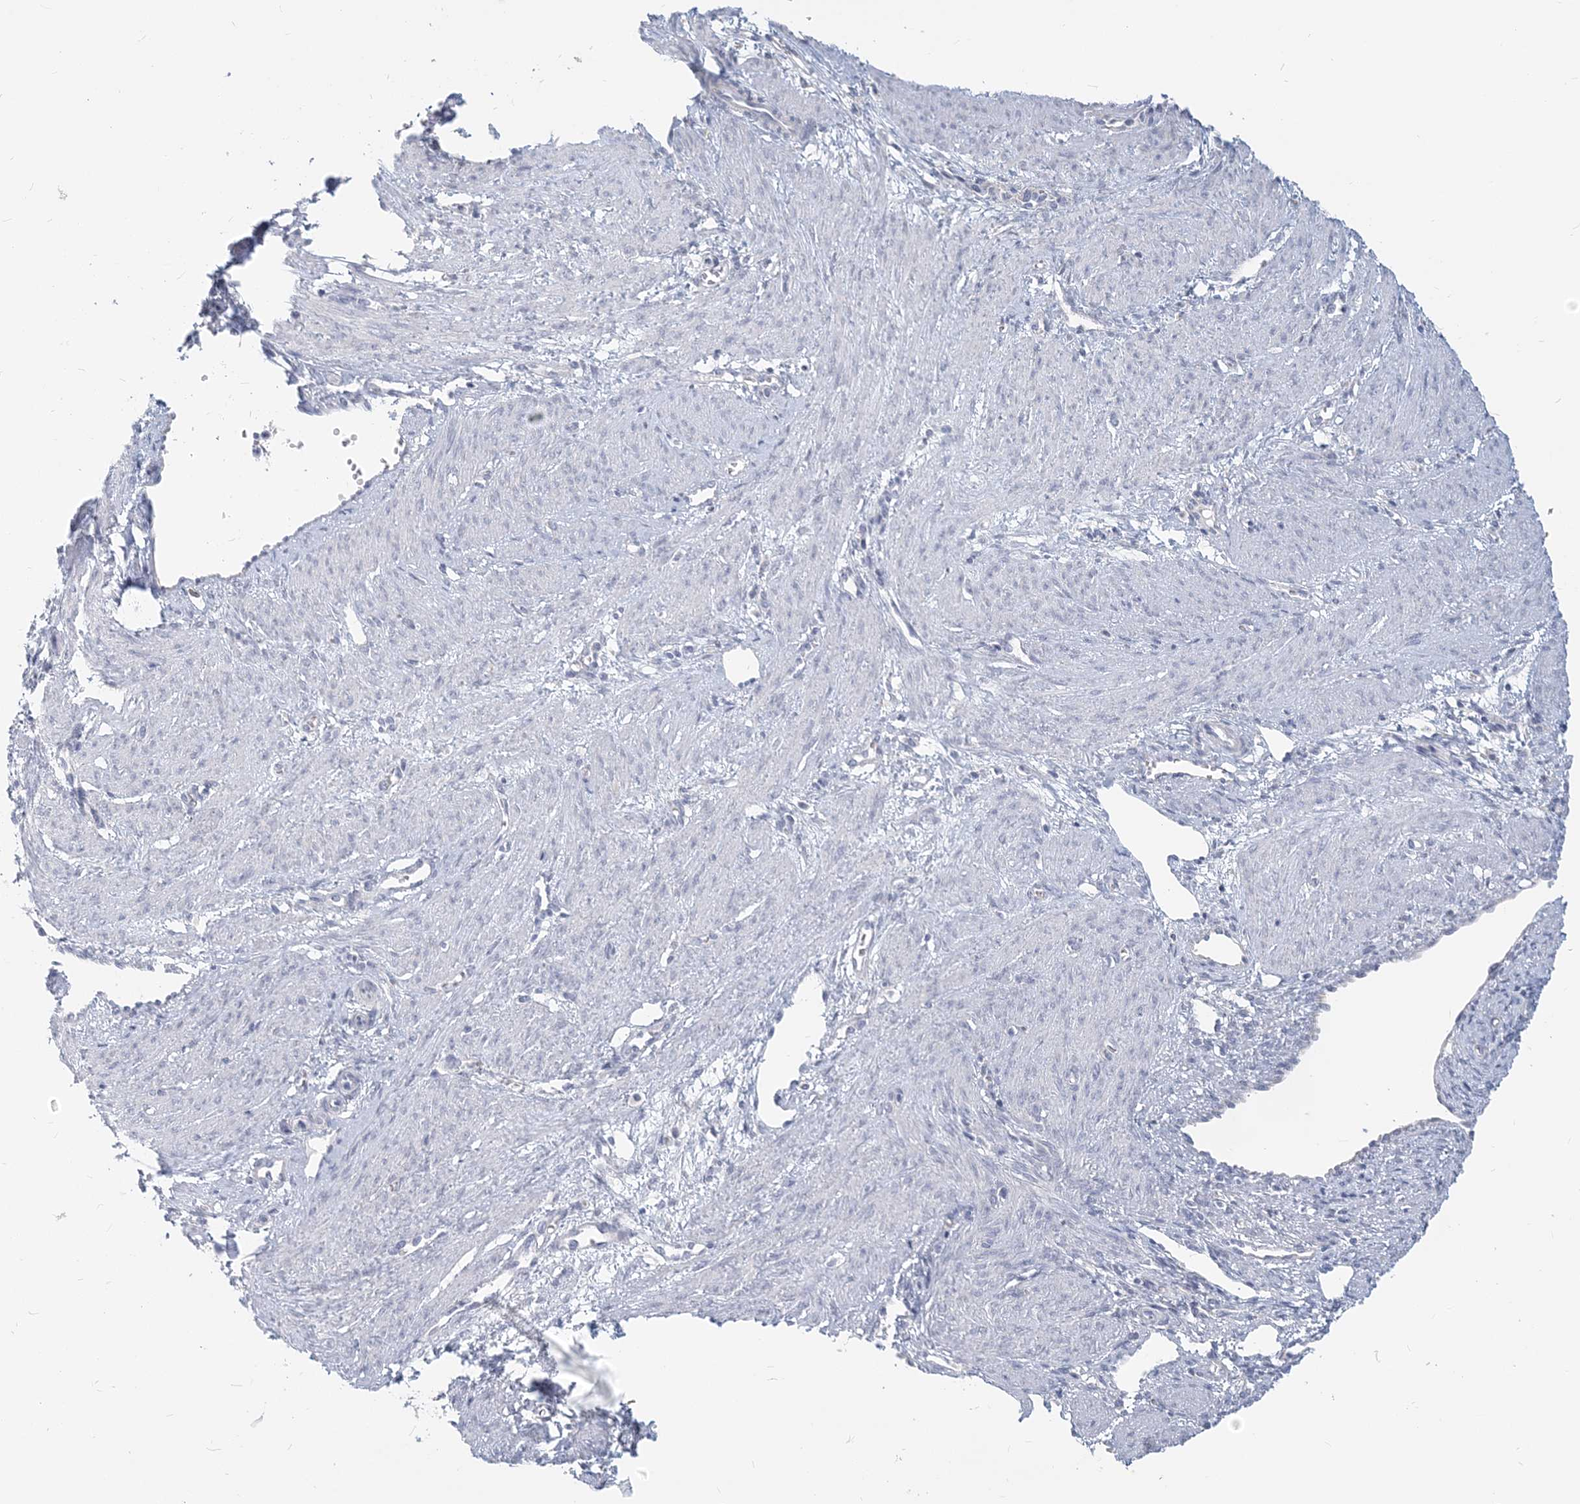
{"staining": {"intensity": "negative", "quantity": "none", "location": "none"}, "tissue": "endometrium", "cell_type": "Cells in endometrial stroma", "image_type": "normal", "snomed": [{"axis": "morphology", "description": "Normal tissue, NOS"}, {"axis": "topography", "description": "Endometrium"}], "caption": "A micrograph of endometrium stained for a protein demonstrates no brown staining in cells in endometrial stroma. (DAB IHC, high magnification).", "gene": "GMPPA", "patient": {"sex": "female", "age": 33}}